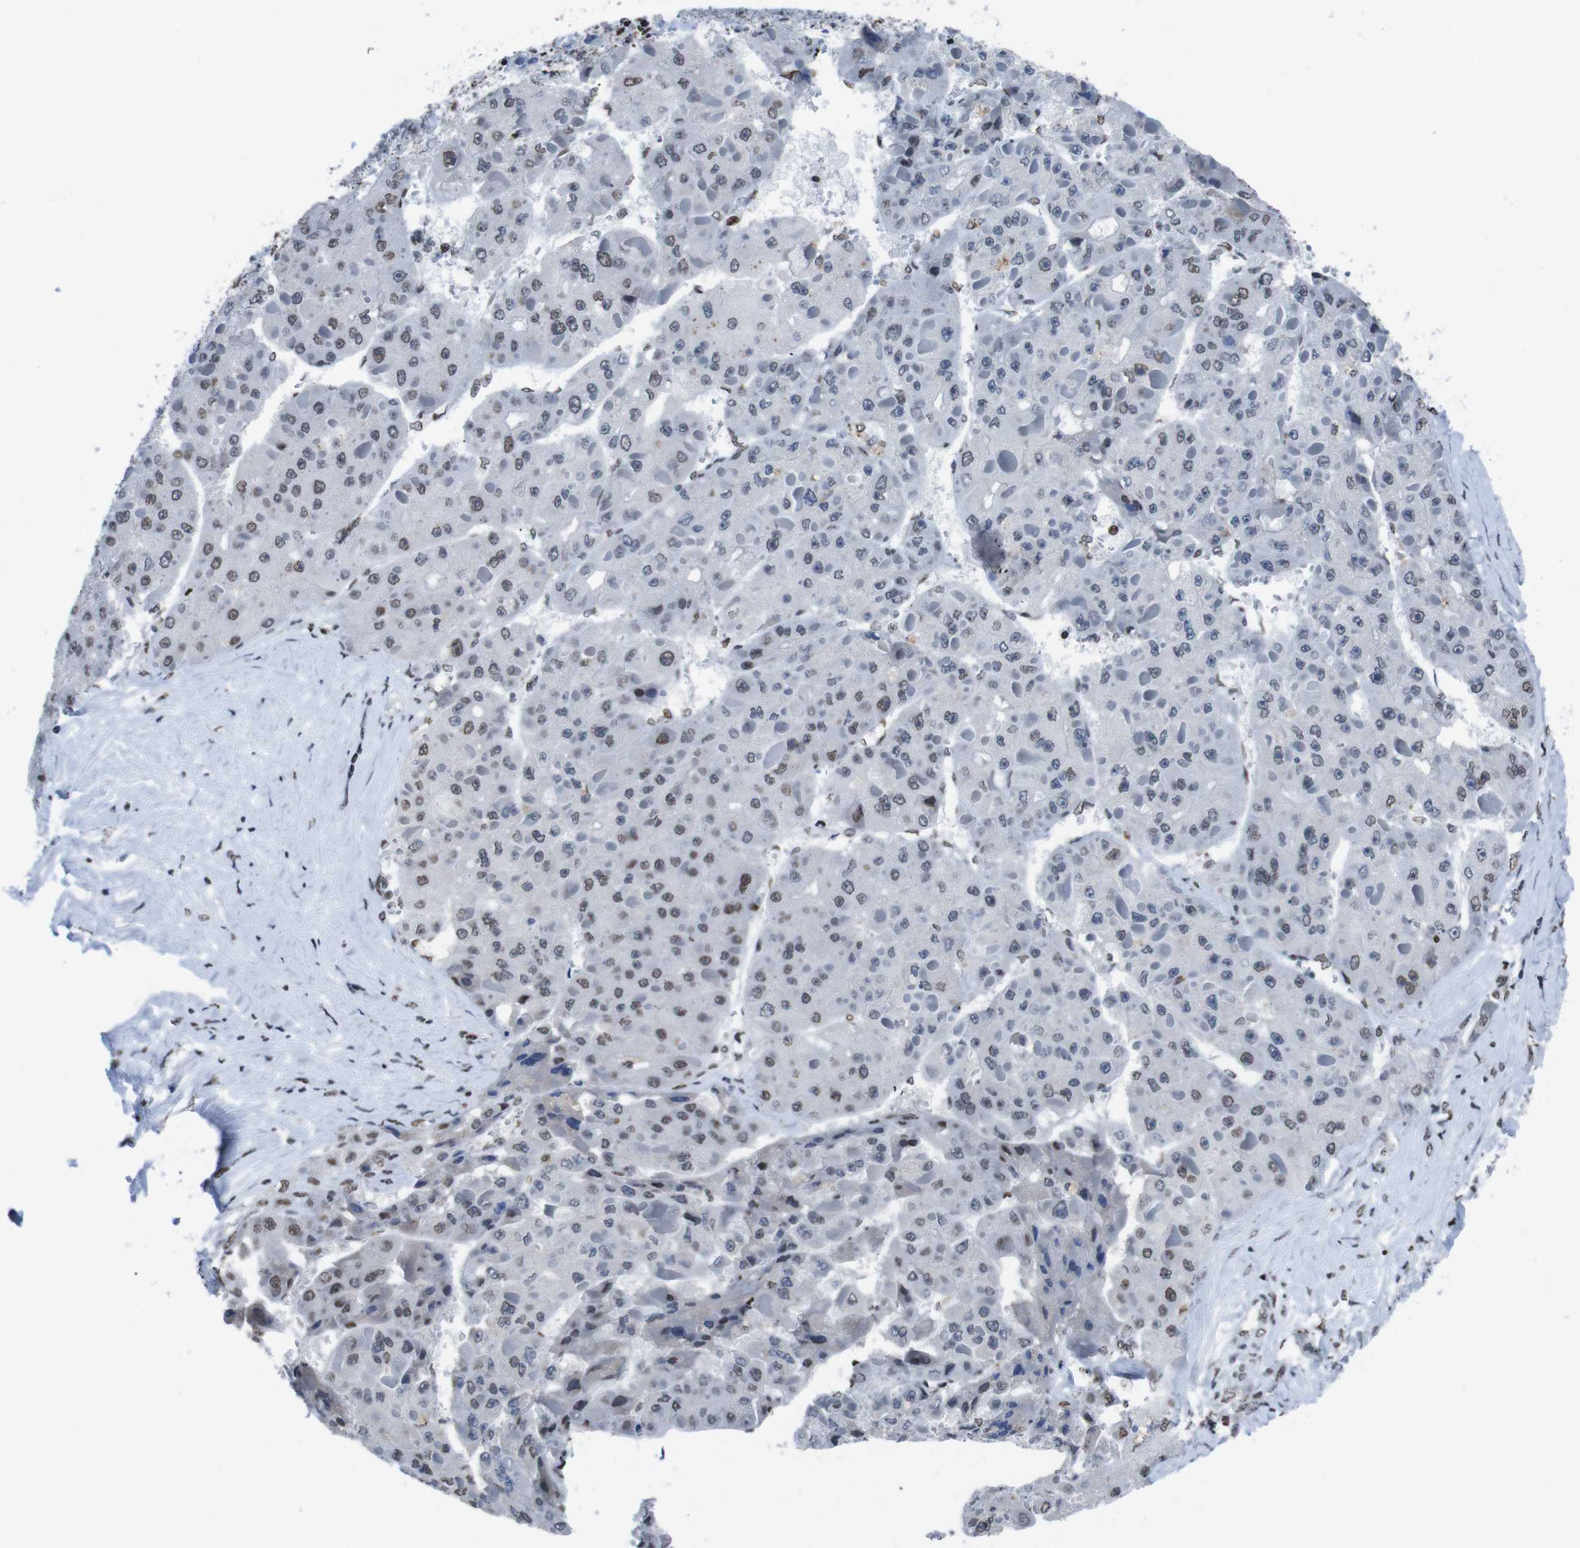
{"staining": {"intensity": "weak", "quantity": "25%-75%", "location": "nuclear"}, "tissue": "liver cancer", "cell_type": "Tumor cells", "image_type": "cancer", "snomed": [{"axis": "morphology", "description": "Carcinoma, Hepatocellular, NOS"}, {"axis": "topography", "description": "Liver"}], "caption": "Hepatocellular carcinoma (liver) stained with a protein marker reveals weak staining in tumor cells.", "gene": "PIP4P2", "patient": {"sex": "female", "age": 73}}